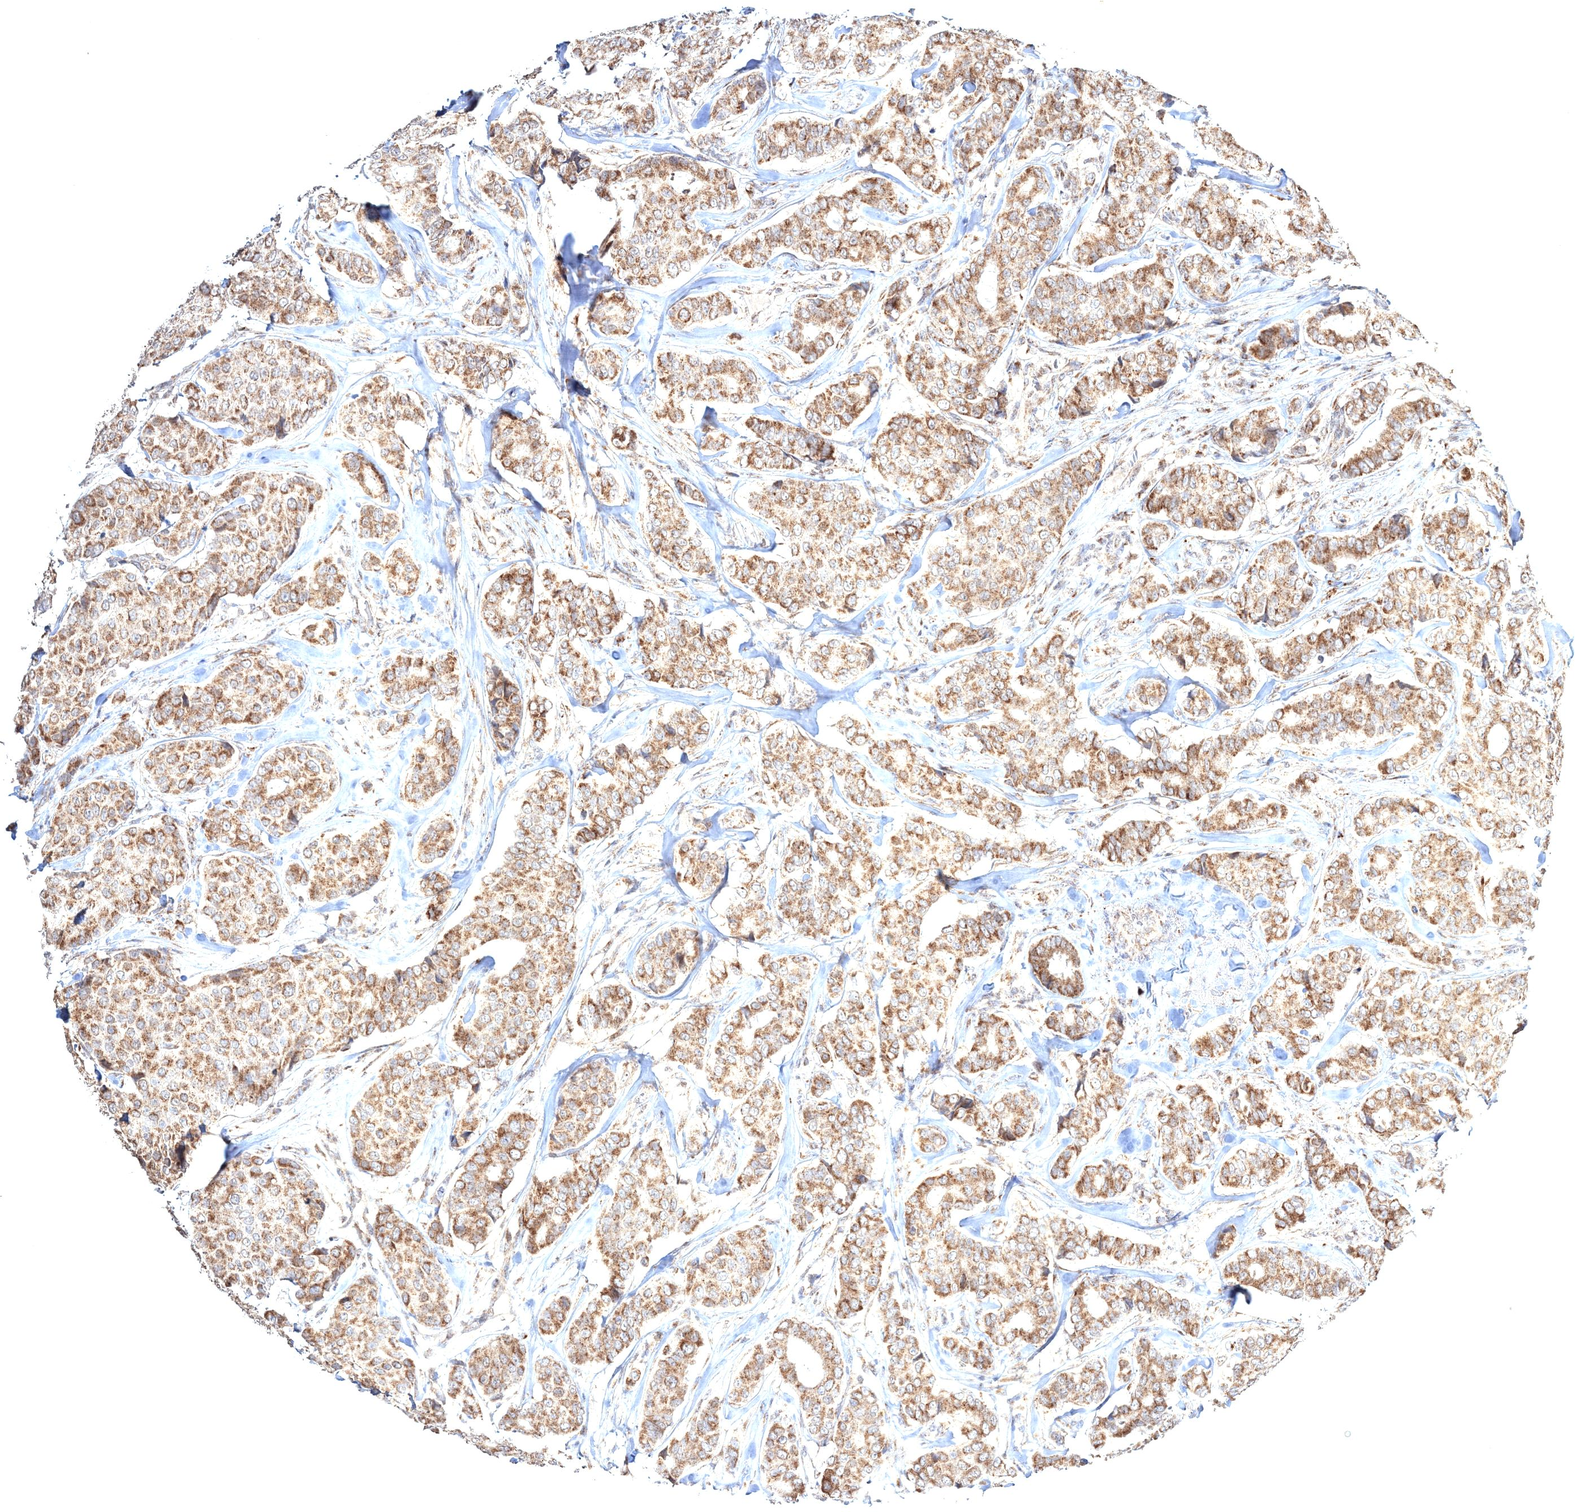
{"staining": {"intensity": "moderate", "quantity": ">75%", "location": "cytoplasmic/membranous"}, "tissue": "breast cancer", "cell_type": "Tumor cells", "image_type": "cancer", "snomed": [{"axis": "morphology", "description": "Duct carcinoma"}, {"axis": "topography", "description": "Breast"}], "caption": "Human breast cancer (infiltrating ductal carcinoma) stained with a brown dye exhibits moderate cytoplasmic/membranous positive positivity in approximately >75% of tumor cells.", "gene": "PEX13", "patient": {"sex": "female", "age": 75}}